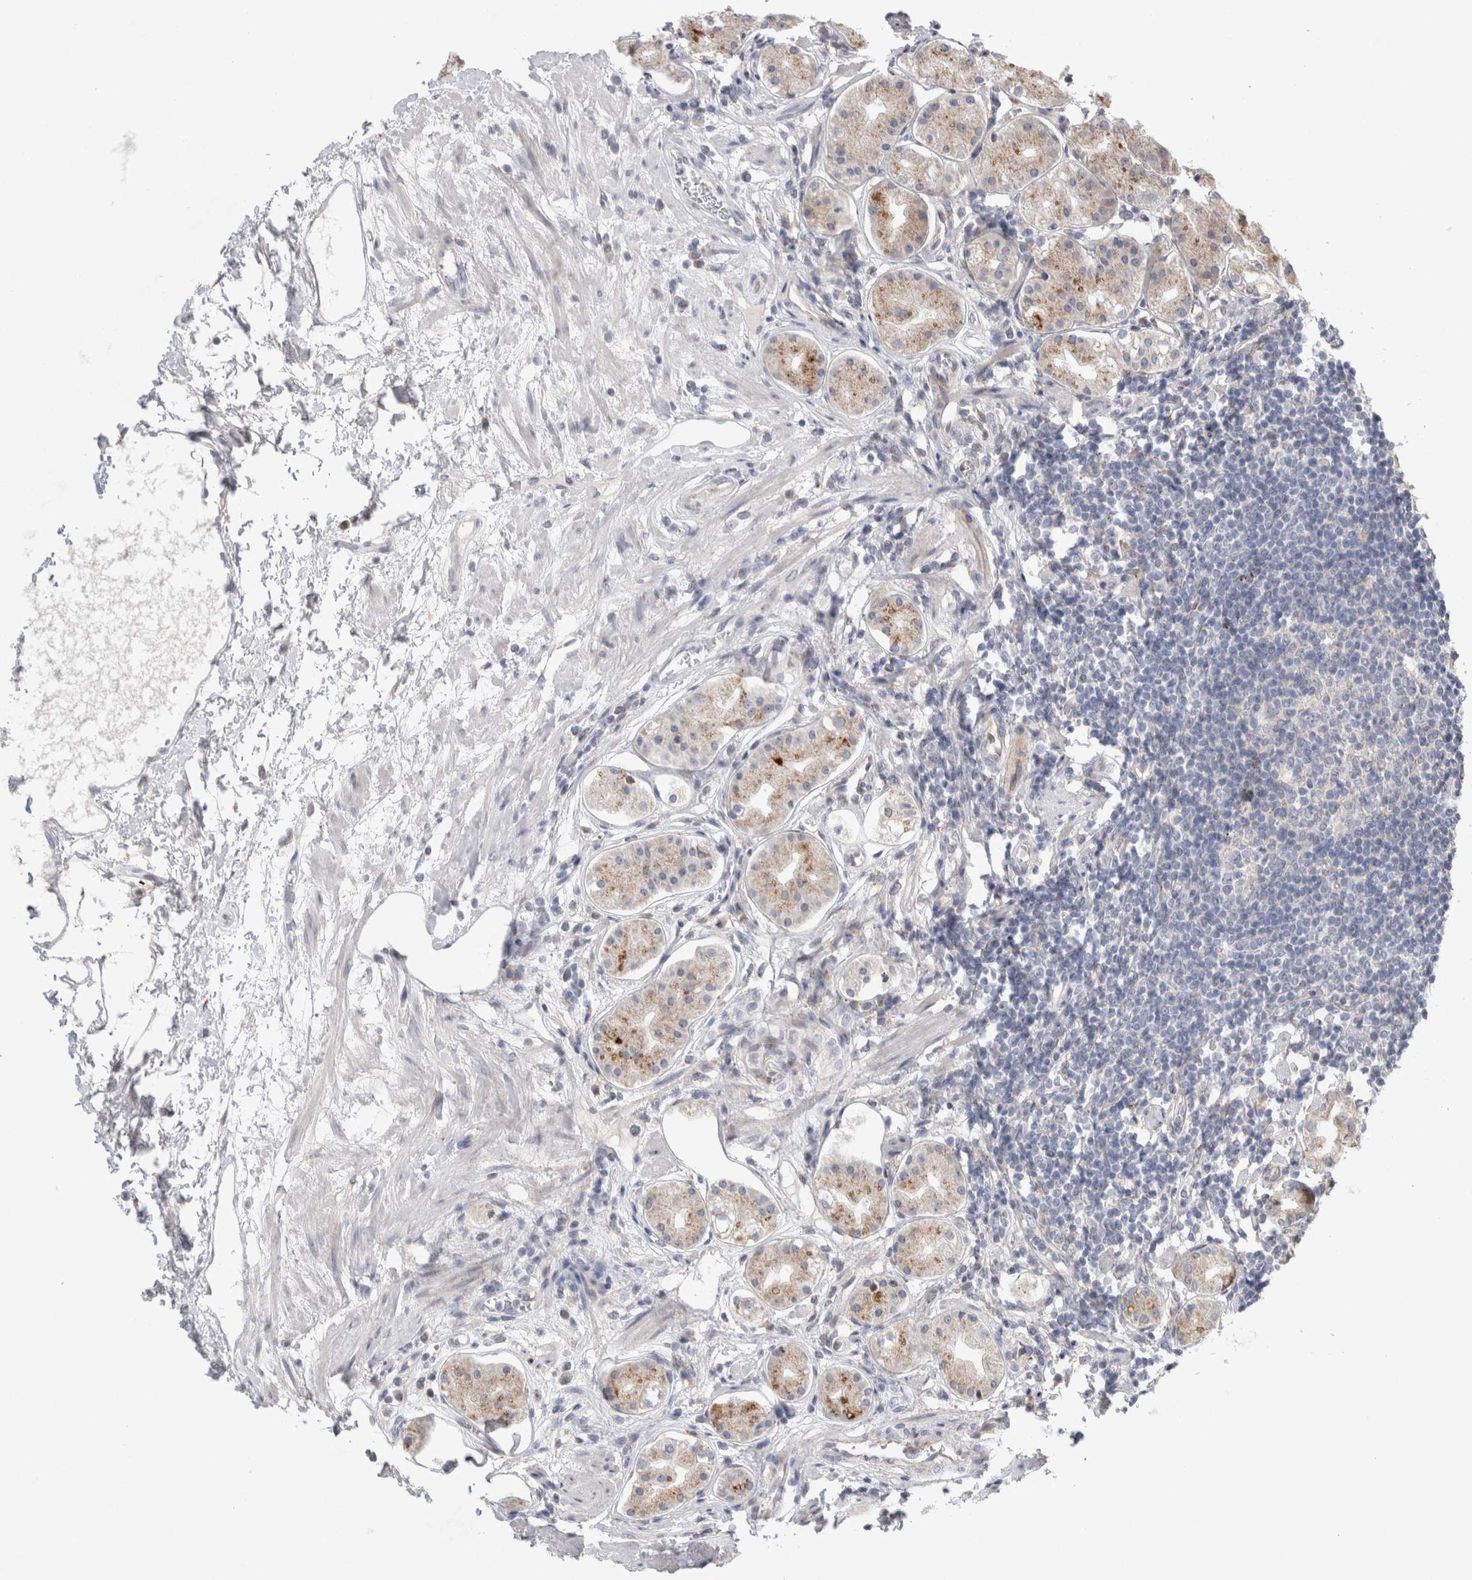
{"staining": {"intensity": "strong", "quantity": "<25%", "location": "cytoplasmic/membranous"}, "tissue": "stomach", "cell_type": "Glandular cells", "image_type": "normal", "snomed": [{"axis": "morphology", "description": "Normal tissue, NOS"}, {"axis": "topography", "description": "Stomach"}, {"axis": "topography", "description": "Stomach, lower"}], "caption": "Benign stomach was stained to show a protein in brown. There is medium levels of strong cytoplasmic/membranous expression in about <25% of glandular cells.", "gene": "TRMT9B", "patient": {"sex": "female", "age": 56}}